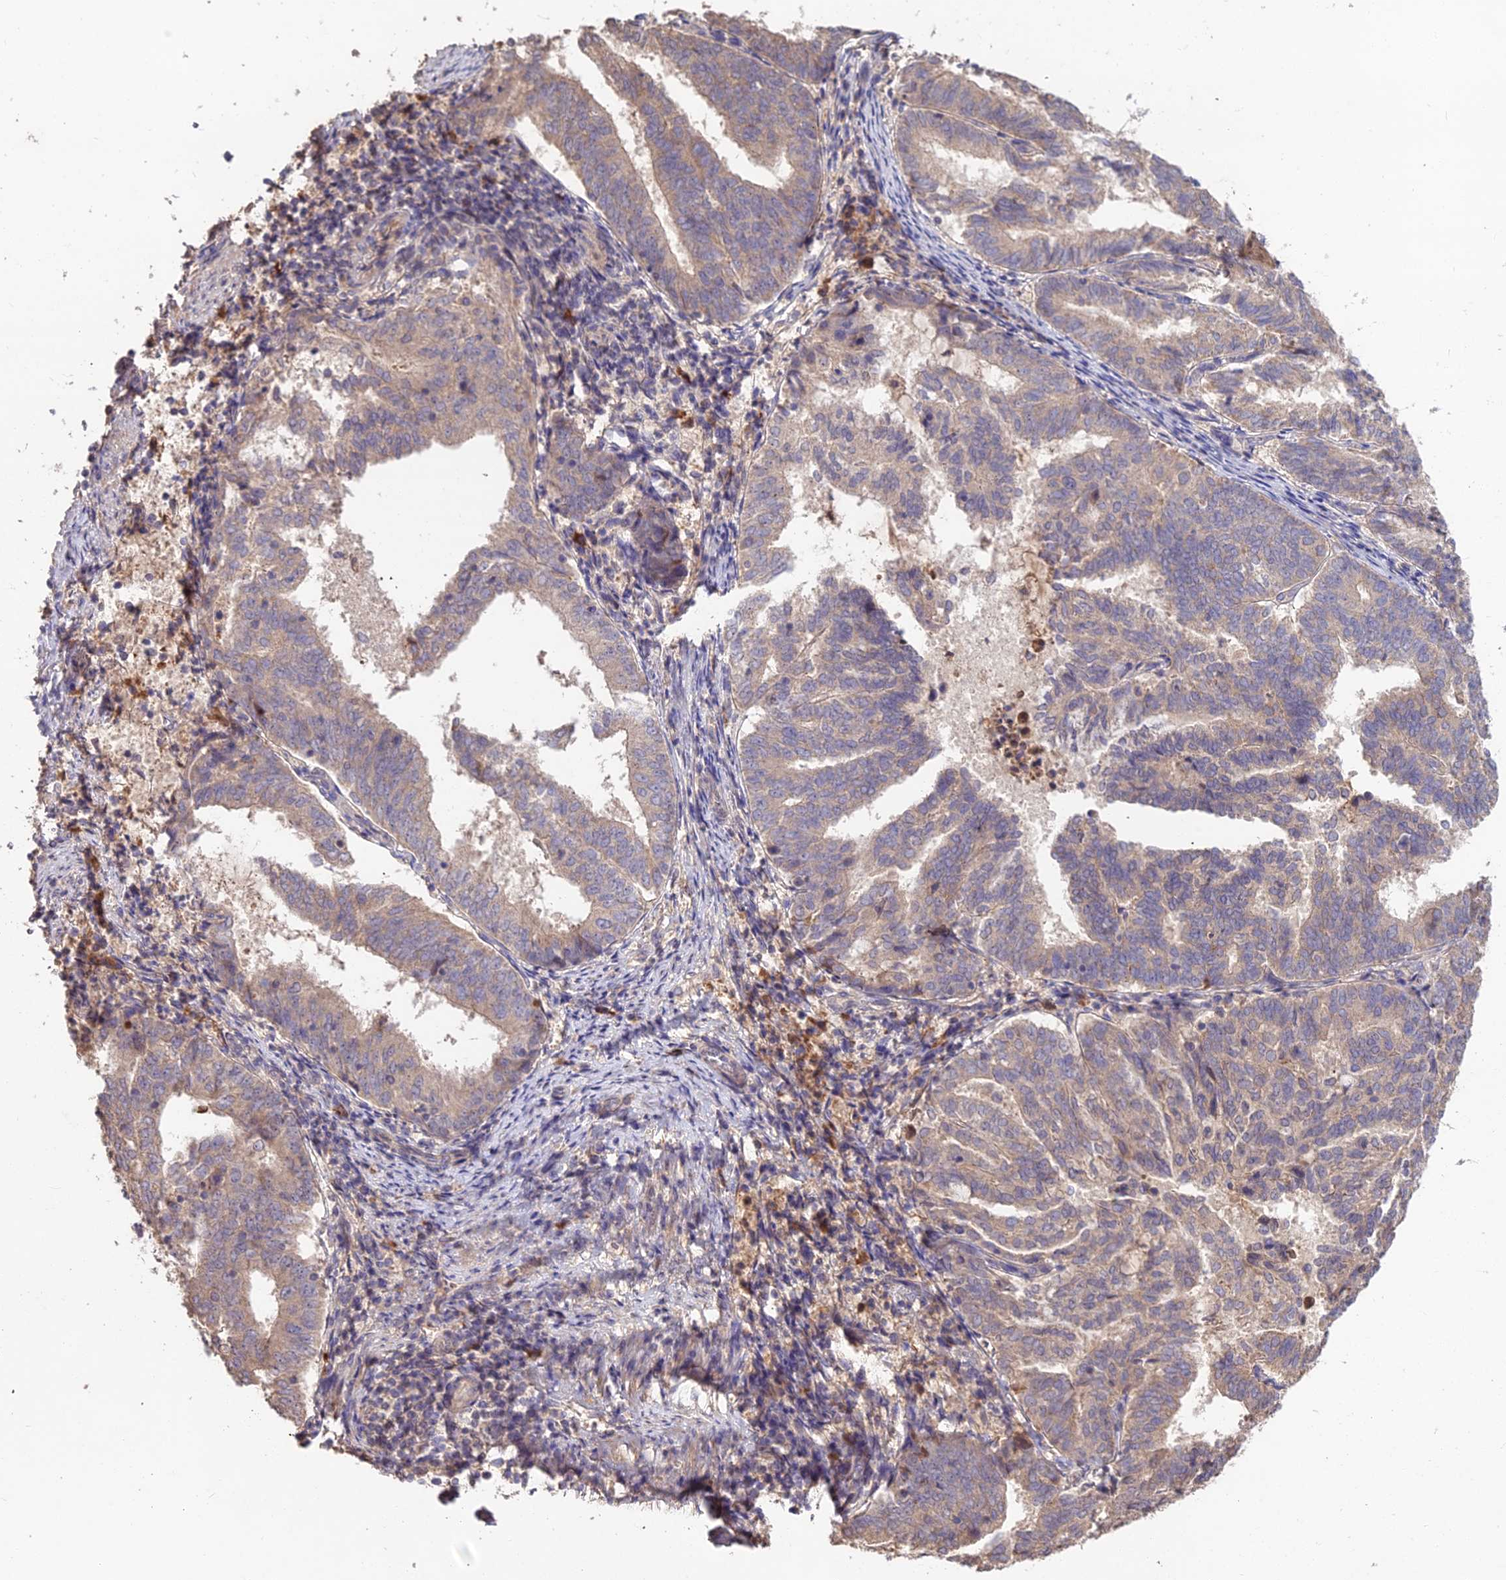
{"staining": {"intensity": "weak", "quantity": ">75%", "location": "cytoplasmic/membranous"}, "tissue": "endometrial cancer", "cell_type": "Tumor cells", "image_type": "cancer", "snomed": [{"axis": "morphology", "description": "Adenocarcinoma, NOS"}, {"axis": "topography", "description": "Endometrium"}], "caption": "An image showing weak cytoplasmic/membranous positivity in about >75% of tumor cells in endometrial cancer (adenocarcinoma), as visualized by brown immunohistochemical staining.", "gene": "KCTD16", "patient": {"sex": "female", "age": 80}}